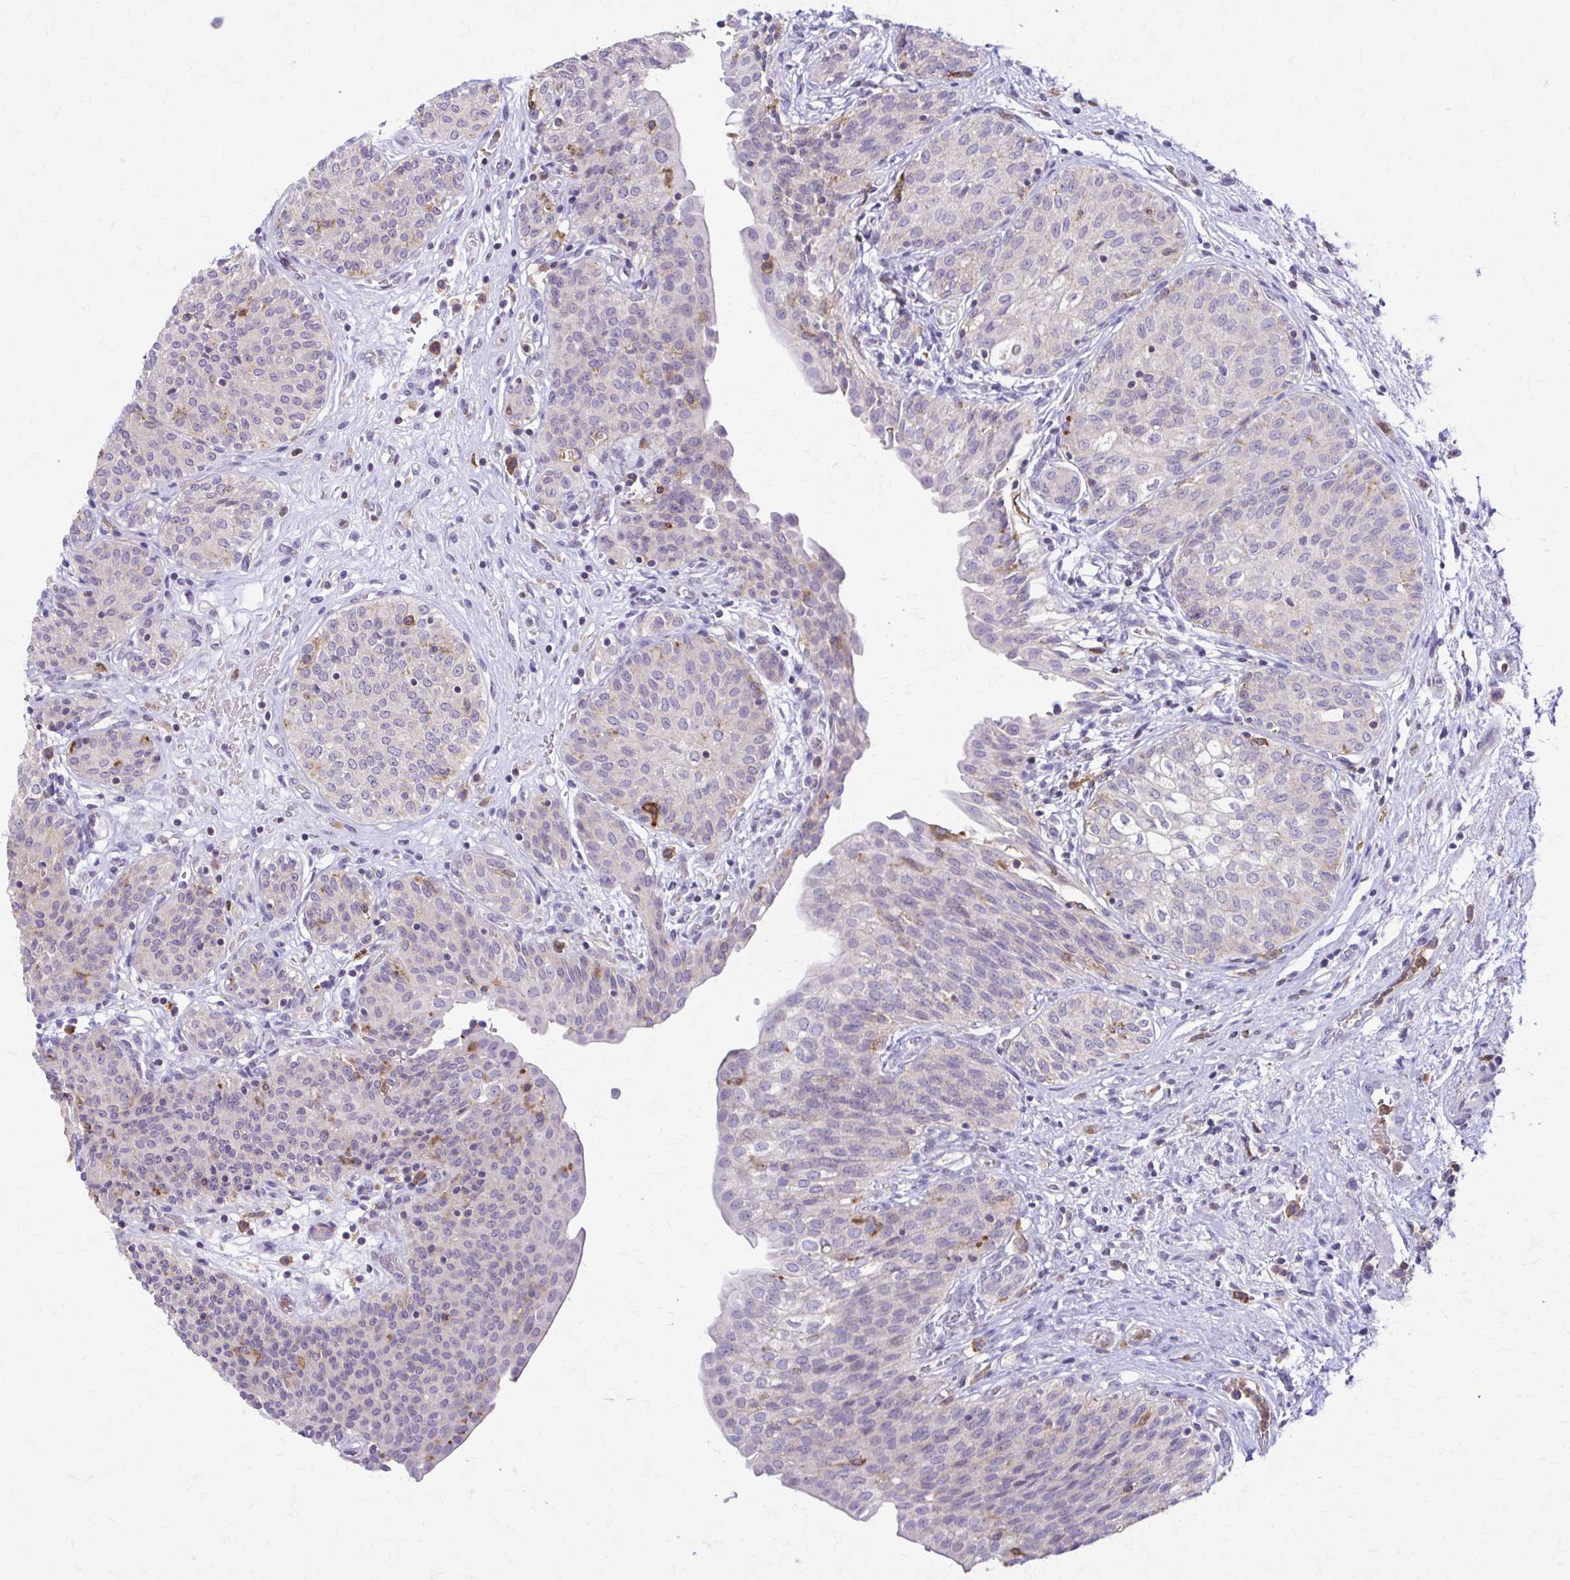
{"staining": {"intensity": "negative", "quantity": "none", "location": "none"}, "tissue": "urinary bladder", "cell_type": "Urothelial cells", "image_type": "normal", "snomed": [{"axis": "morphology", "description": "Normal tissue, NOS"}, {"axis": "topography", "description": "Urinary bladder"}], "caption": "Immunohistochemistry (IHC) image of unremarkable urinary bladder: urinary bladder stained with DAB (3,3'-diaminobenzidine) displays no significant protein expression in urothelial cells.", "gene": "PIK3AP1", "patient": {"sex": "male", "age": 68}}